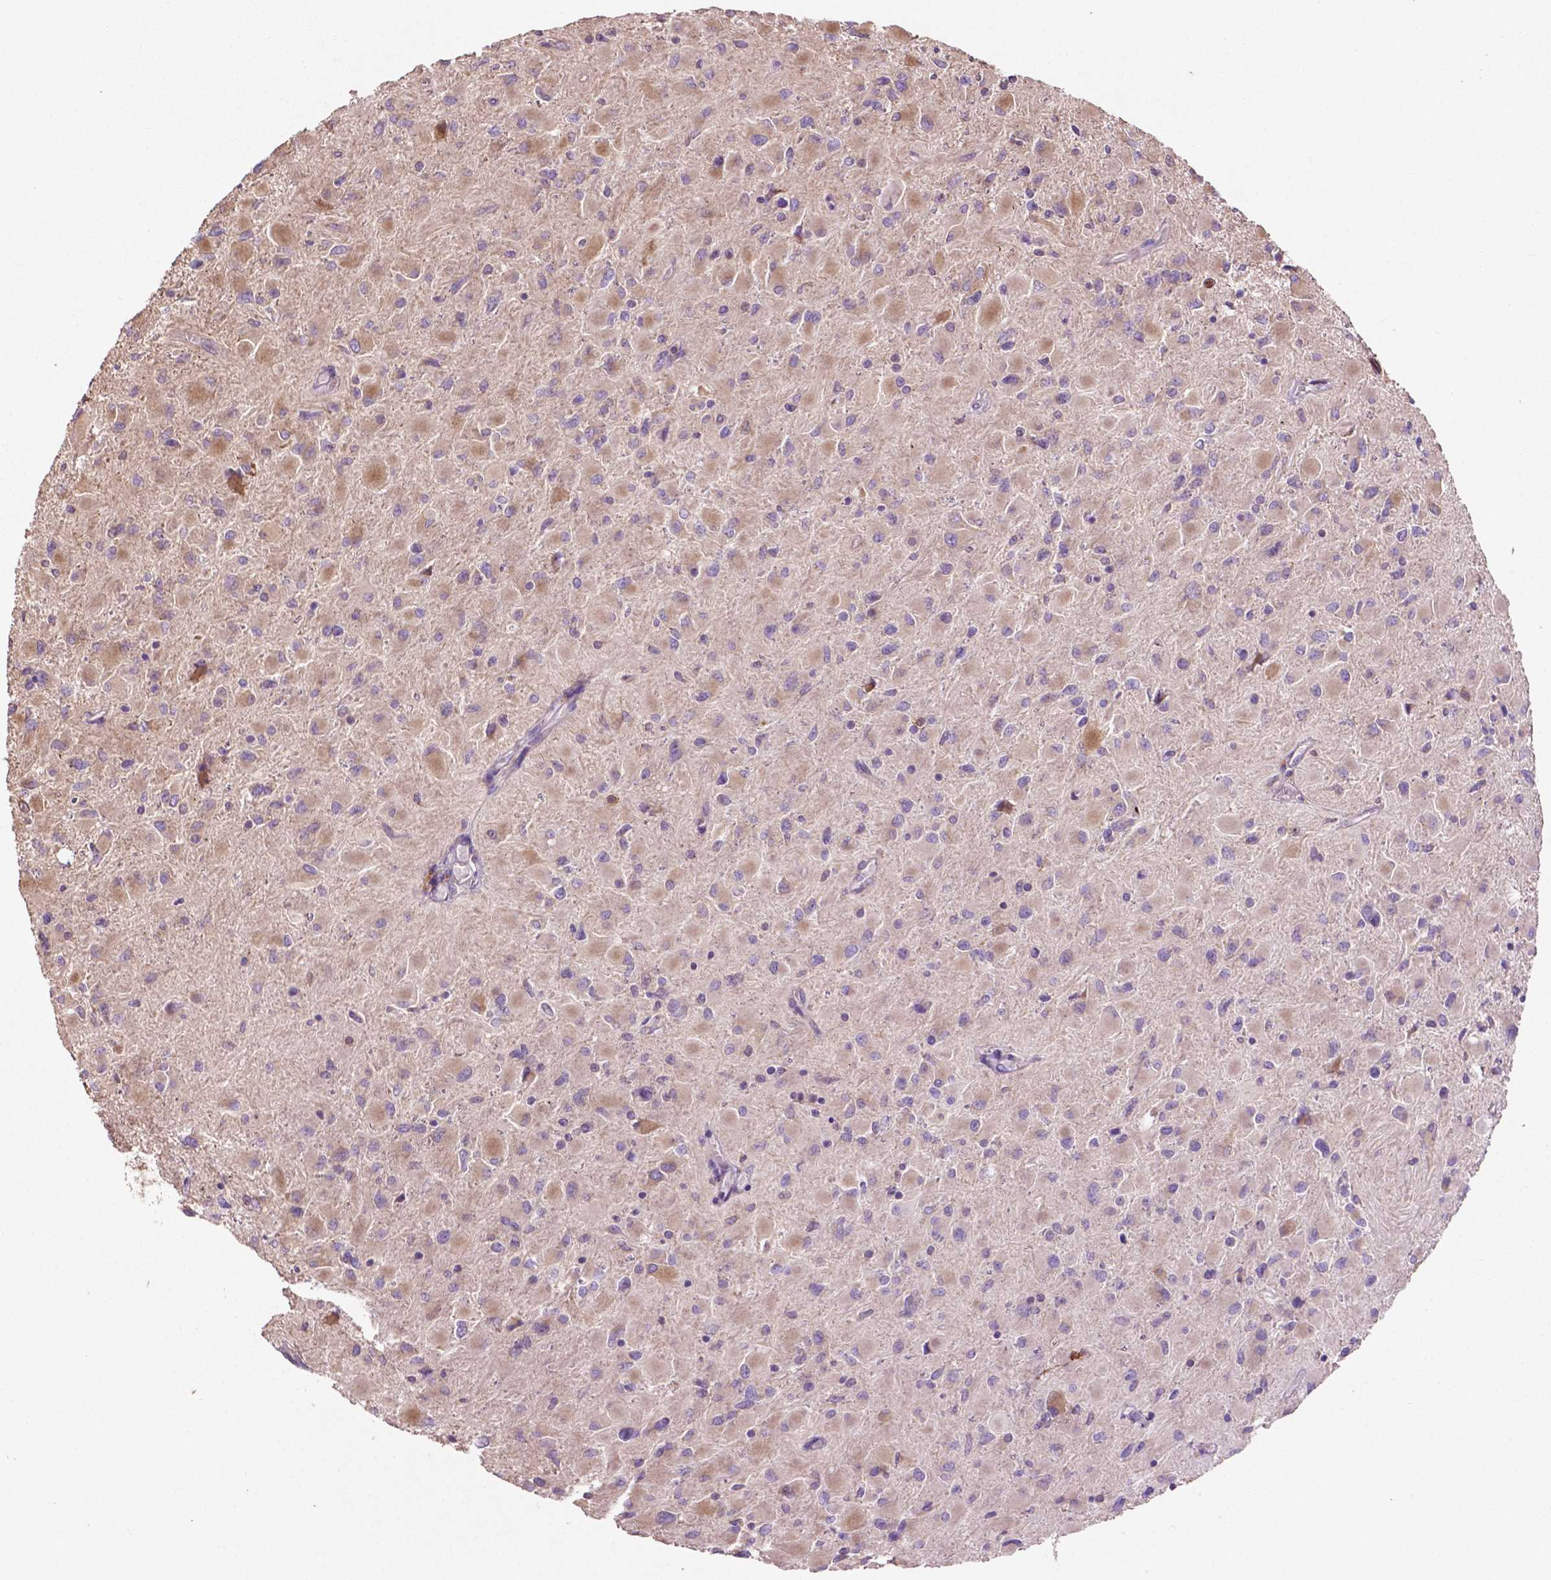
{"staining": {"intensity": "negative", "quantity": "none", "location": "none"}, "tissue": "glioma", "cell_type": "Tumor cells", "image_type": "cancer", "snomed": [{"axis": "morphology", "description": "Glioma, malignant, High grade"}, {"axis": "topography", "description": "Cerebral cortex"}], "caption": "IHC histopathology image of human glioma stained for a protein (brown), which displays no staining in tumor cells.", "gene": "MBTPS1", "patient": {"sex": "female", "age": 36}}